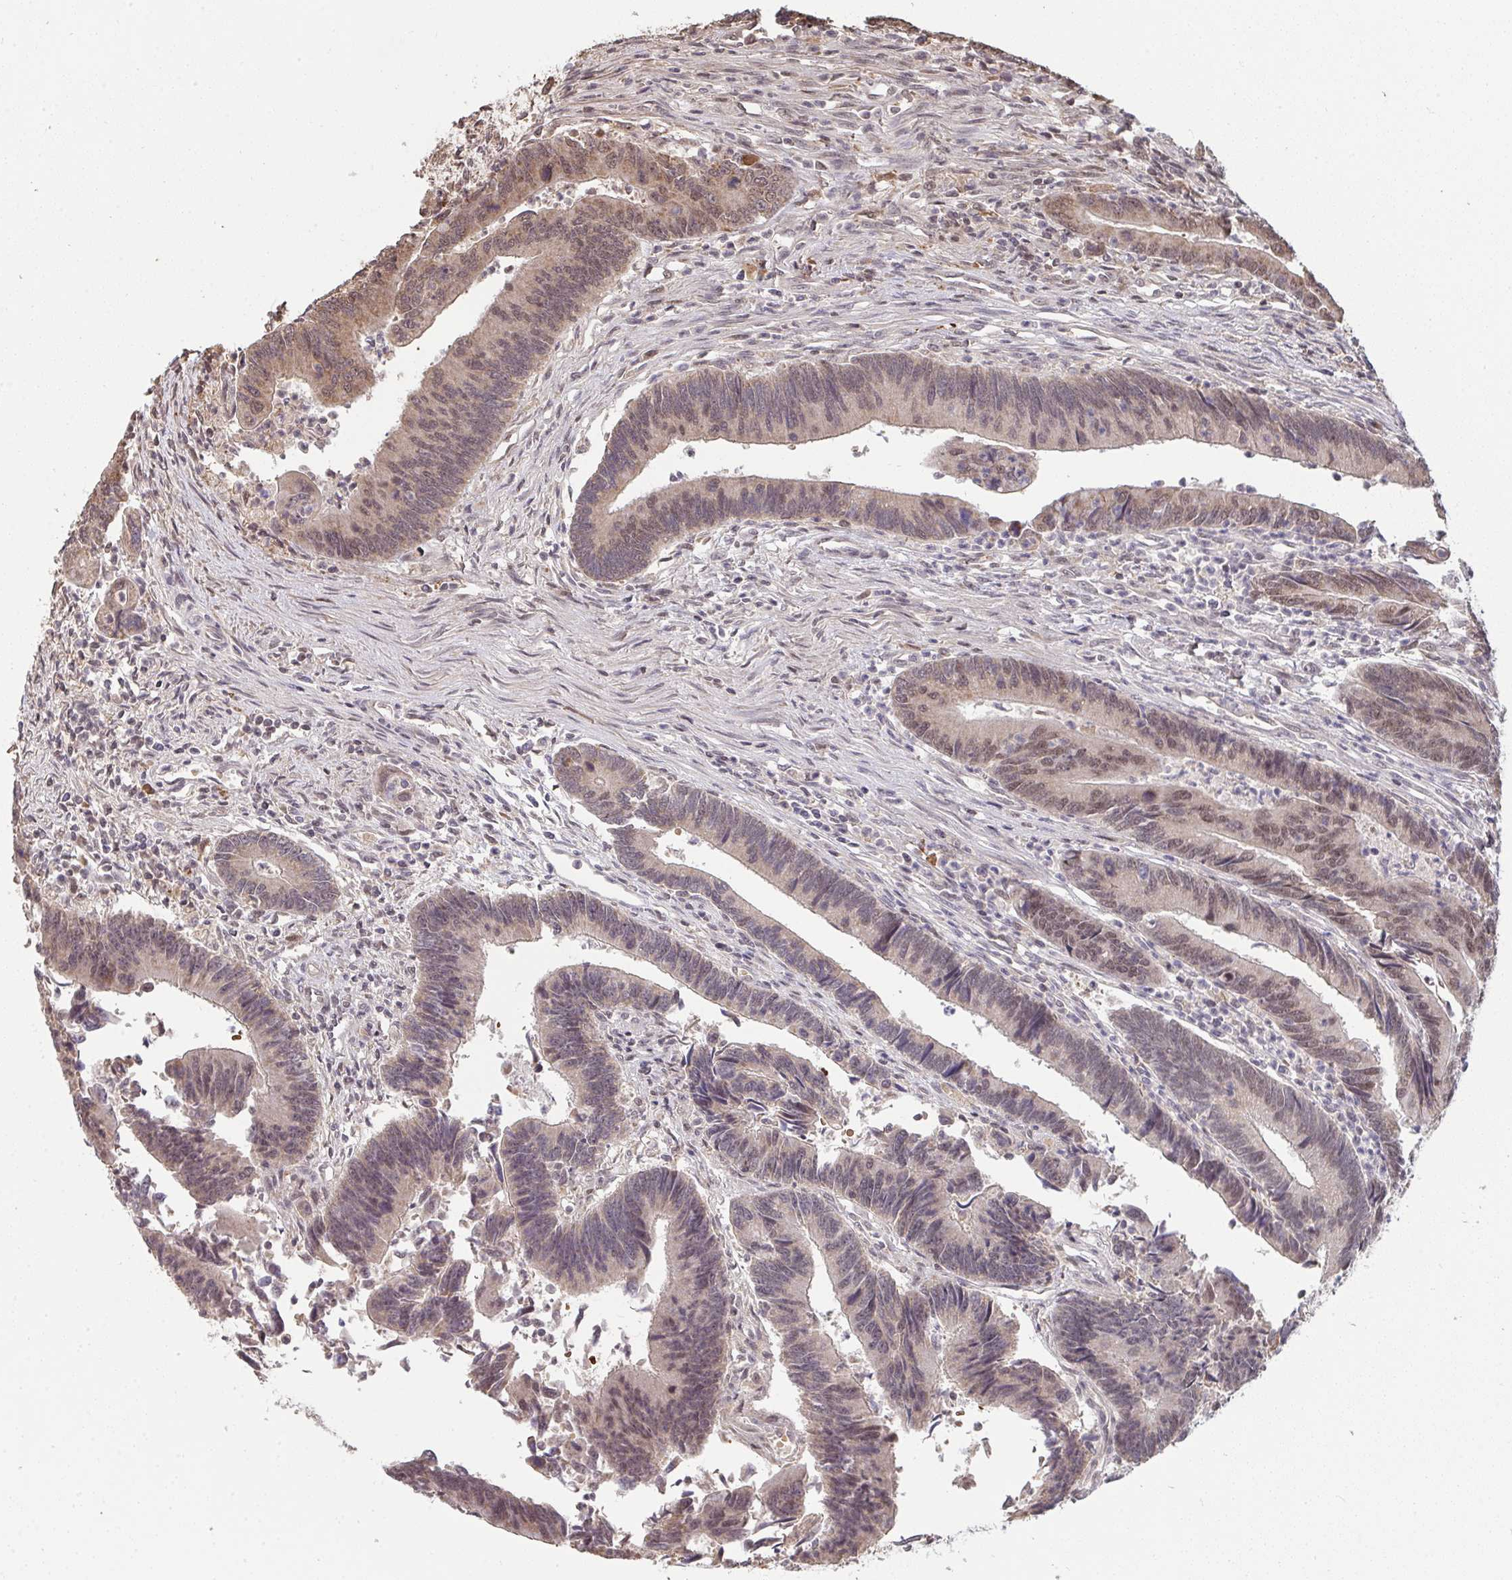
{"staining": {"intensity": "moderate", "quantity": "25%-75%", "location": "cytoplasmic/membranous,nuclear"}, "tissue": "colorectal cancer", "cell_type": "Tumor cells", "image_type": "cancer", "snomed": [{"axis": "morphology", "description": "Adenocarcinoma, NOS"}, {"axis": "topography", "description": "Colon"}], "caption": "Immunohistochemistry (DAB) staining of human adenocarcinoma (colorectal) demonstrates moderate cytoplasmic/membranous and nuclear protein expression in approximately 25%-75% of tumor cells.", "gene": "SAP30", "patient": {"sex": "female", "age": 67}}